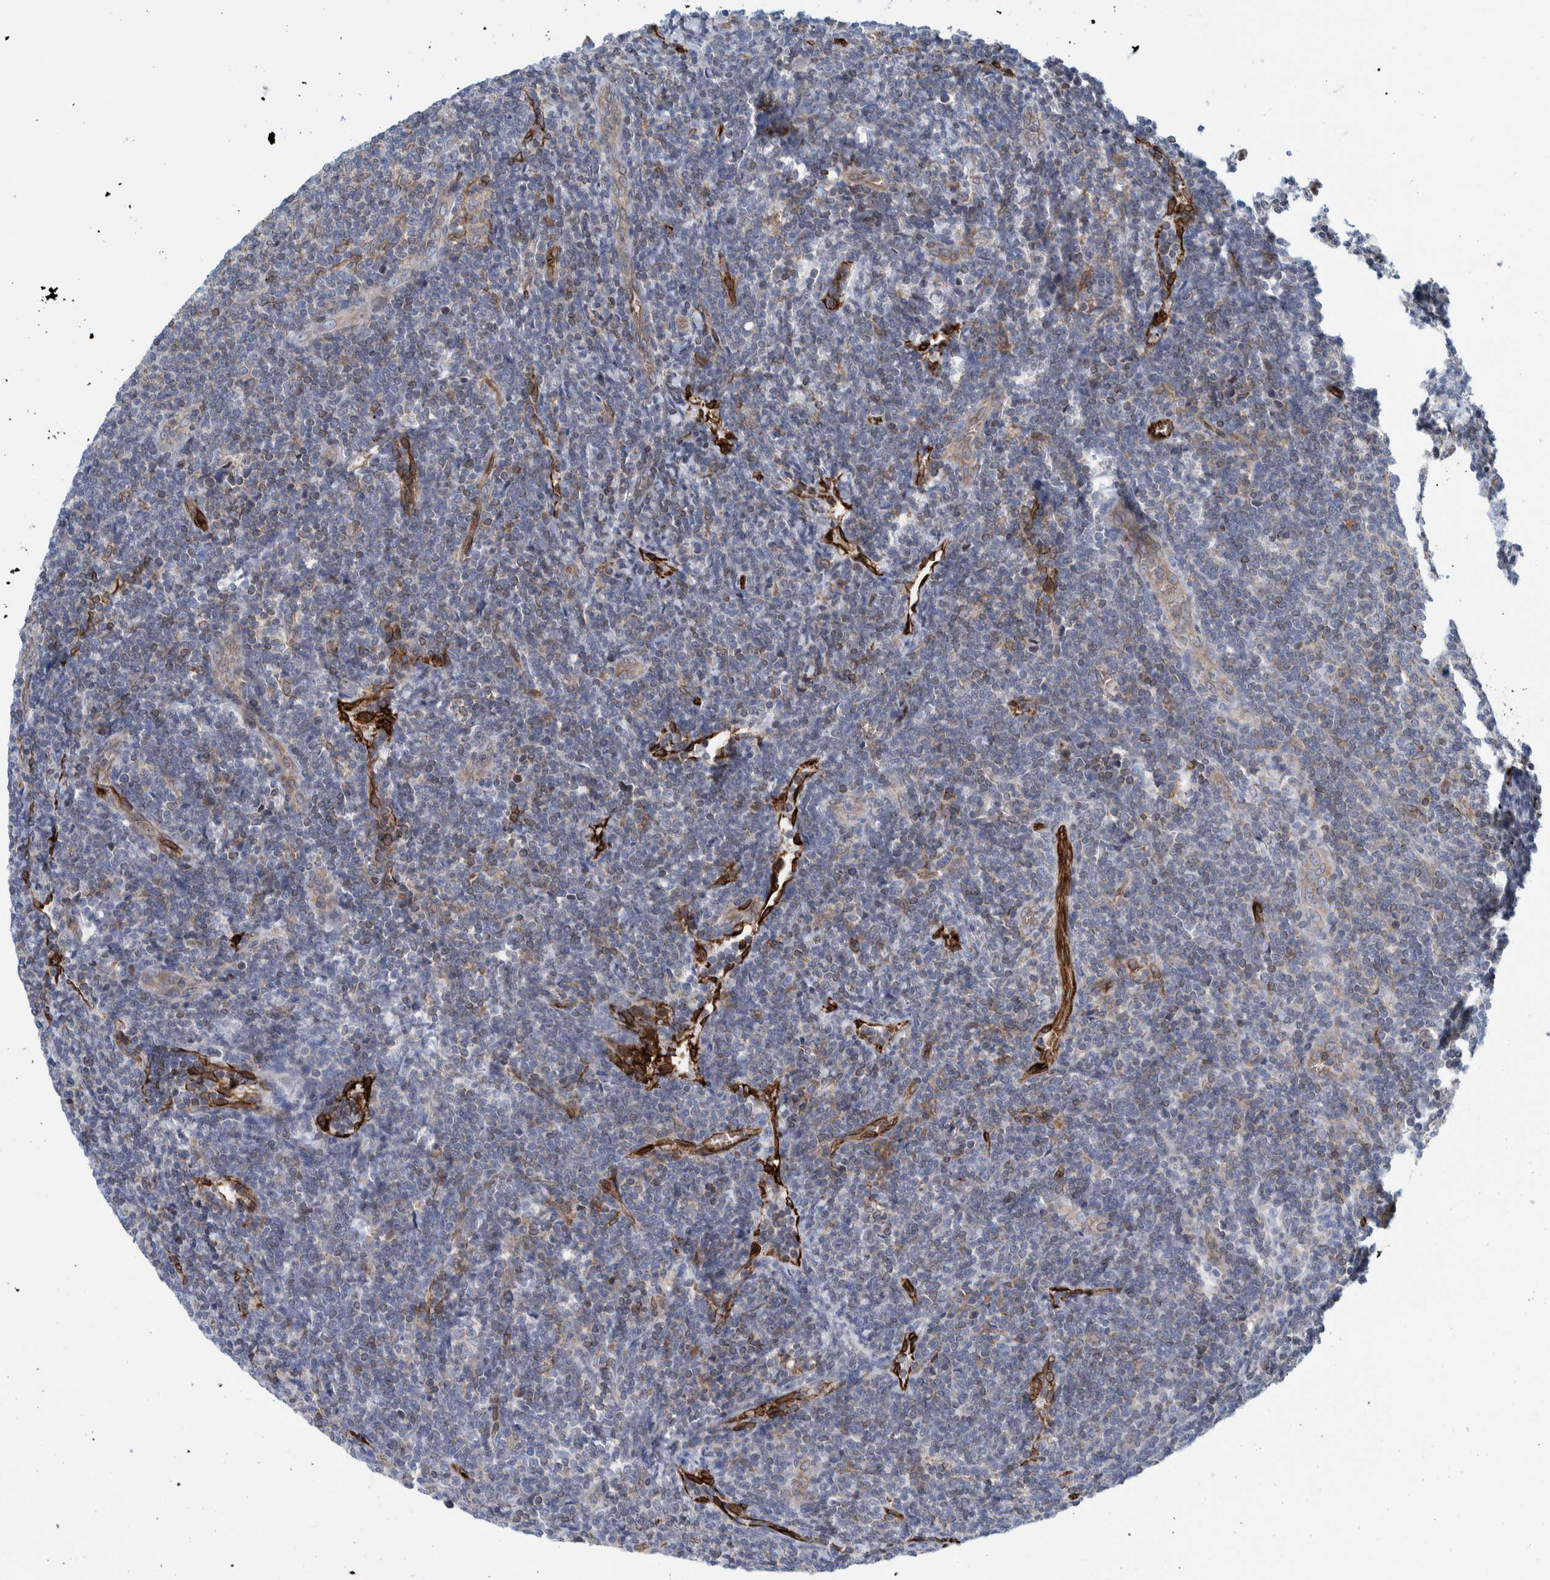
{"staining": {"intensity": "negative", "quantity": "none", "location": "none"}, "tissue": "lymphoma", "cell_type": "Tumor cells", "image_type": "cancer", "snomed": [{"axis": "morphology", "description": "Malignant lymphoma, non-Hodgkin's type, Low grade"}, {"axis": "topography", "description": "Lymph node"}], "caption": "Immunohistochemistry micrograph of neoplastic tissue: human lymphoma stained with DAB (3,3'-diaminobenzidine) reveals no significant protein staining in tumor cells. The staining was performed using DAB (3,3'-diaminobenzidine) to visualize the protein expression in brown, while the nuclei were stained in blue with hematoxylin (Magnification: 20x).", "gene": "THEM6", "patient": {"sex": "male", "age": 66}}